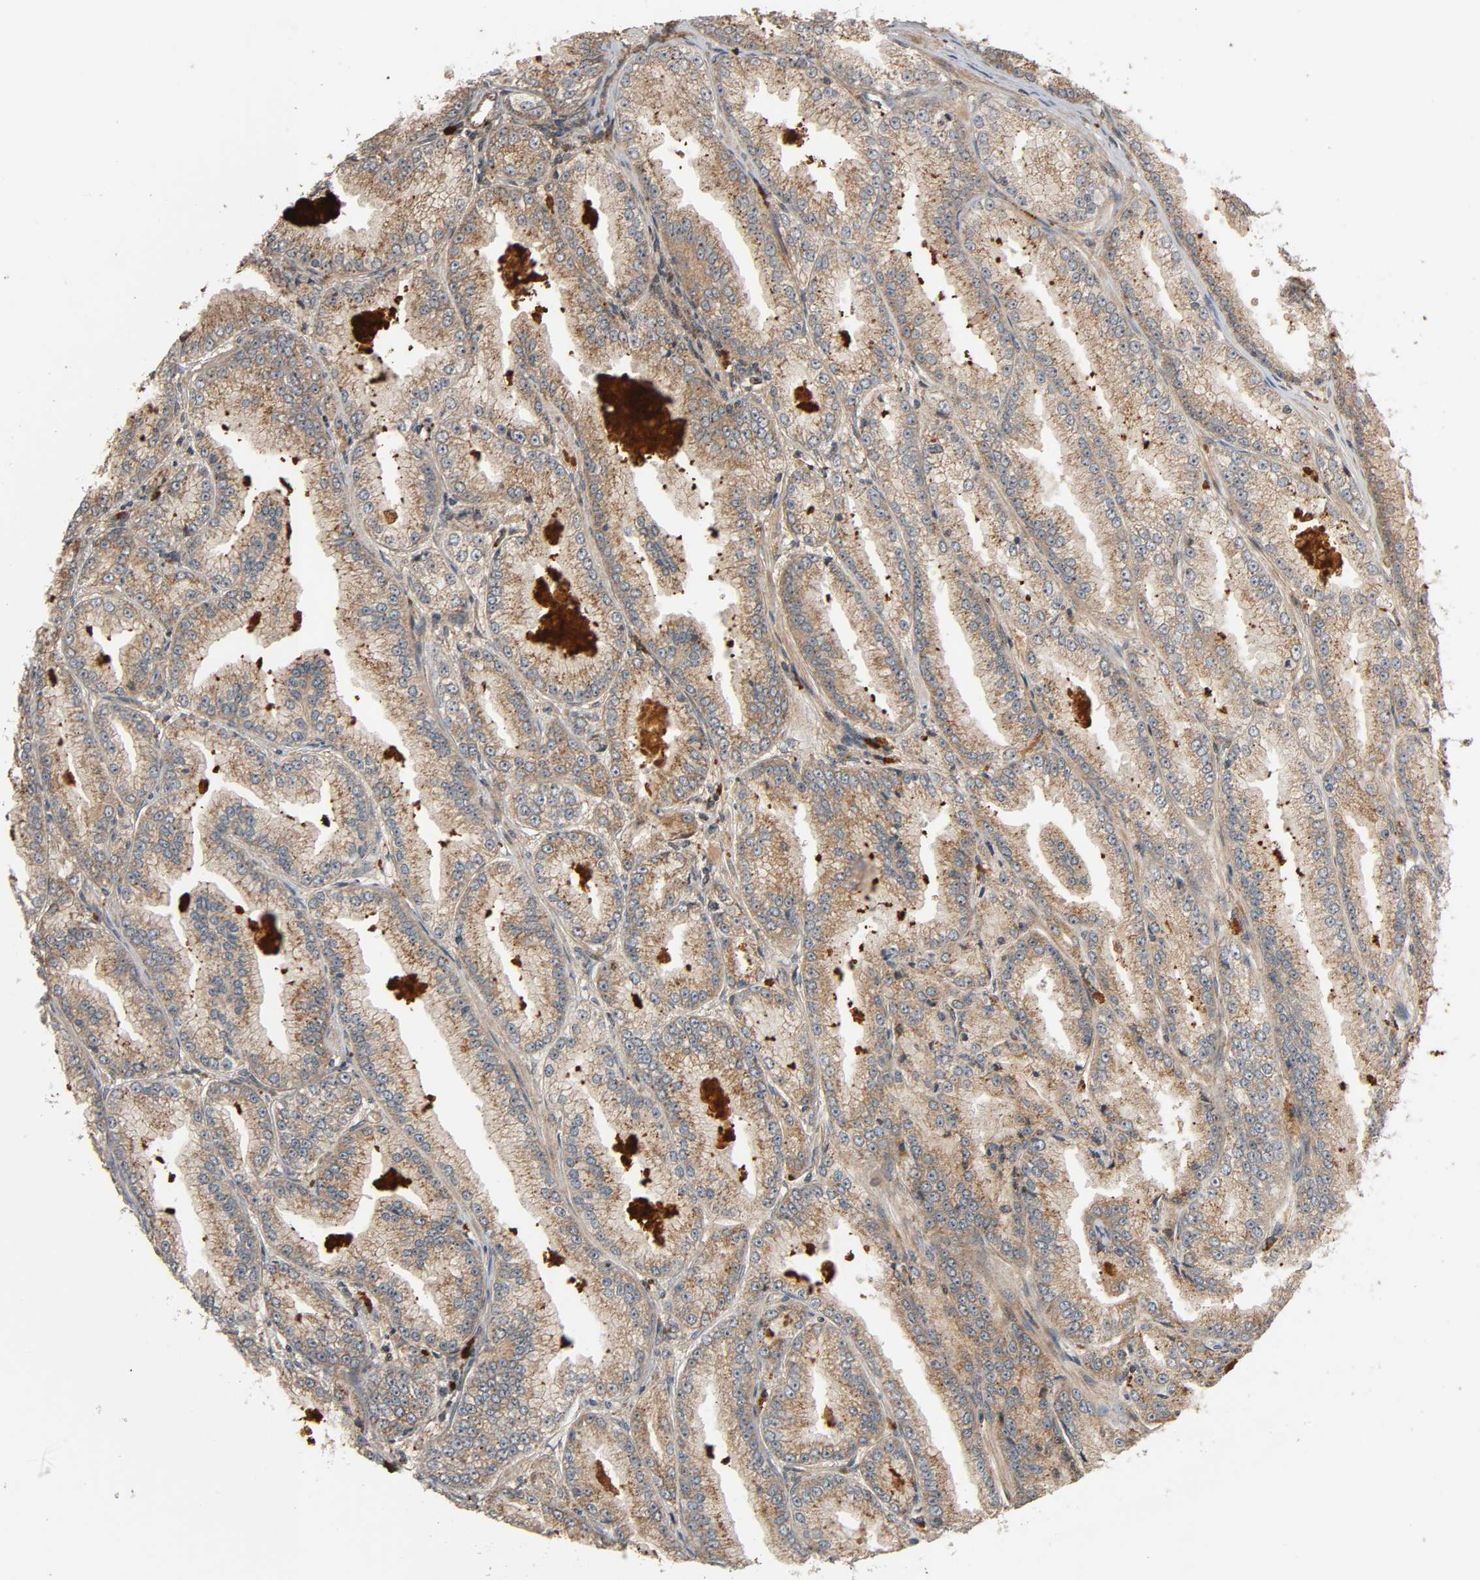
{"staining": {"intensity": "moderate", "quantity": ">75%", "location": "cytoplasmic/membranous"}, "tissue": "prostate cancer", "cell_type": "Tumor cells", "image_type": "cancer", "snomed": [{"axis": "morphology", "description": "Adenocarcinoma, High grade"}, {"axis": "topography", "description": "Prostate"}], "caption": "Protein staining exhibits moderate cytoplasmic/membranous positivity in approximately >75% of tumor cells in adenocarcinoma (high-grade) (prostate).", "gene": "MAP3K8", "patient": {"sex": "male", "age": 61}}